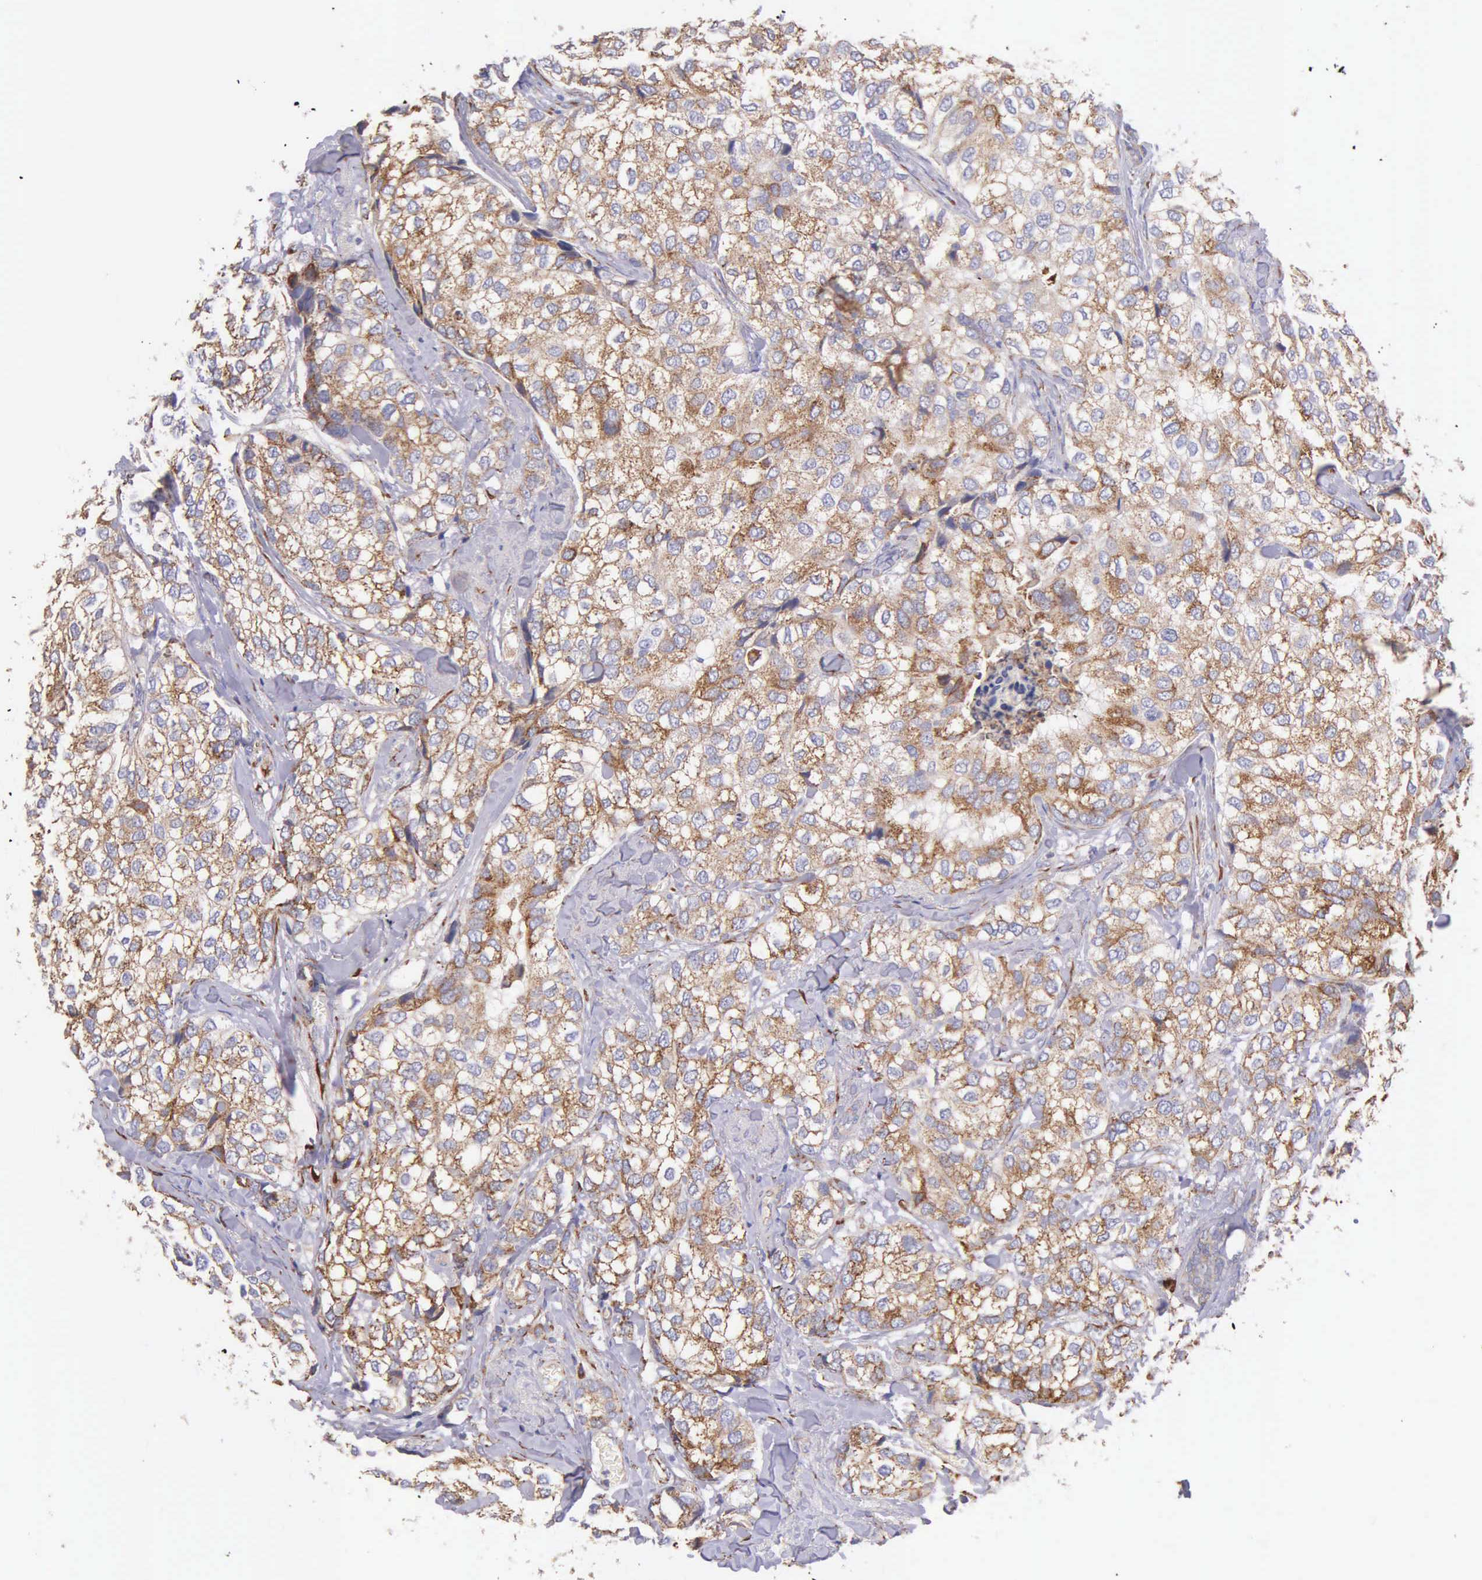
{"staining": {"intensity": "strong", "quantity": ">75%", "location": "cytoplasmic/membranous"}, "tissue": "breast cancer", "cell_type": "Tumor cells", "image_type": "cancer", "snomed": [{"axis": "morphology", "description": "Duct carcinoma"}, {"axis": "topography", "description": "Breast"}], "caption": "Immunohistochemical staining of breast cancer (intraductal carcinoma) exhibits high levels of strong cytoplasmic/membranous protein positivity in about >75% of tumor cells.", "gene": "CKAP4", "patient": {"sex": "female", "age": 68}}